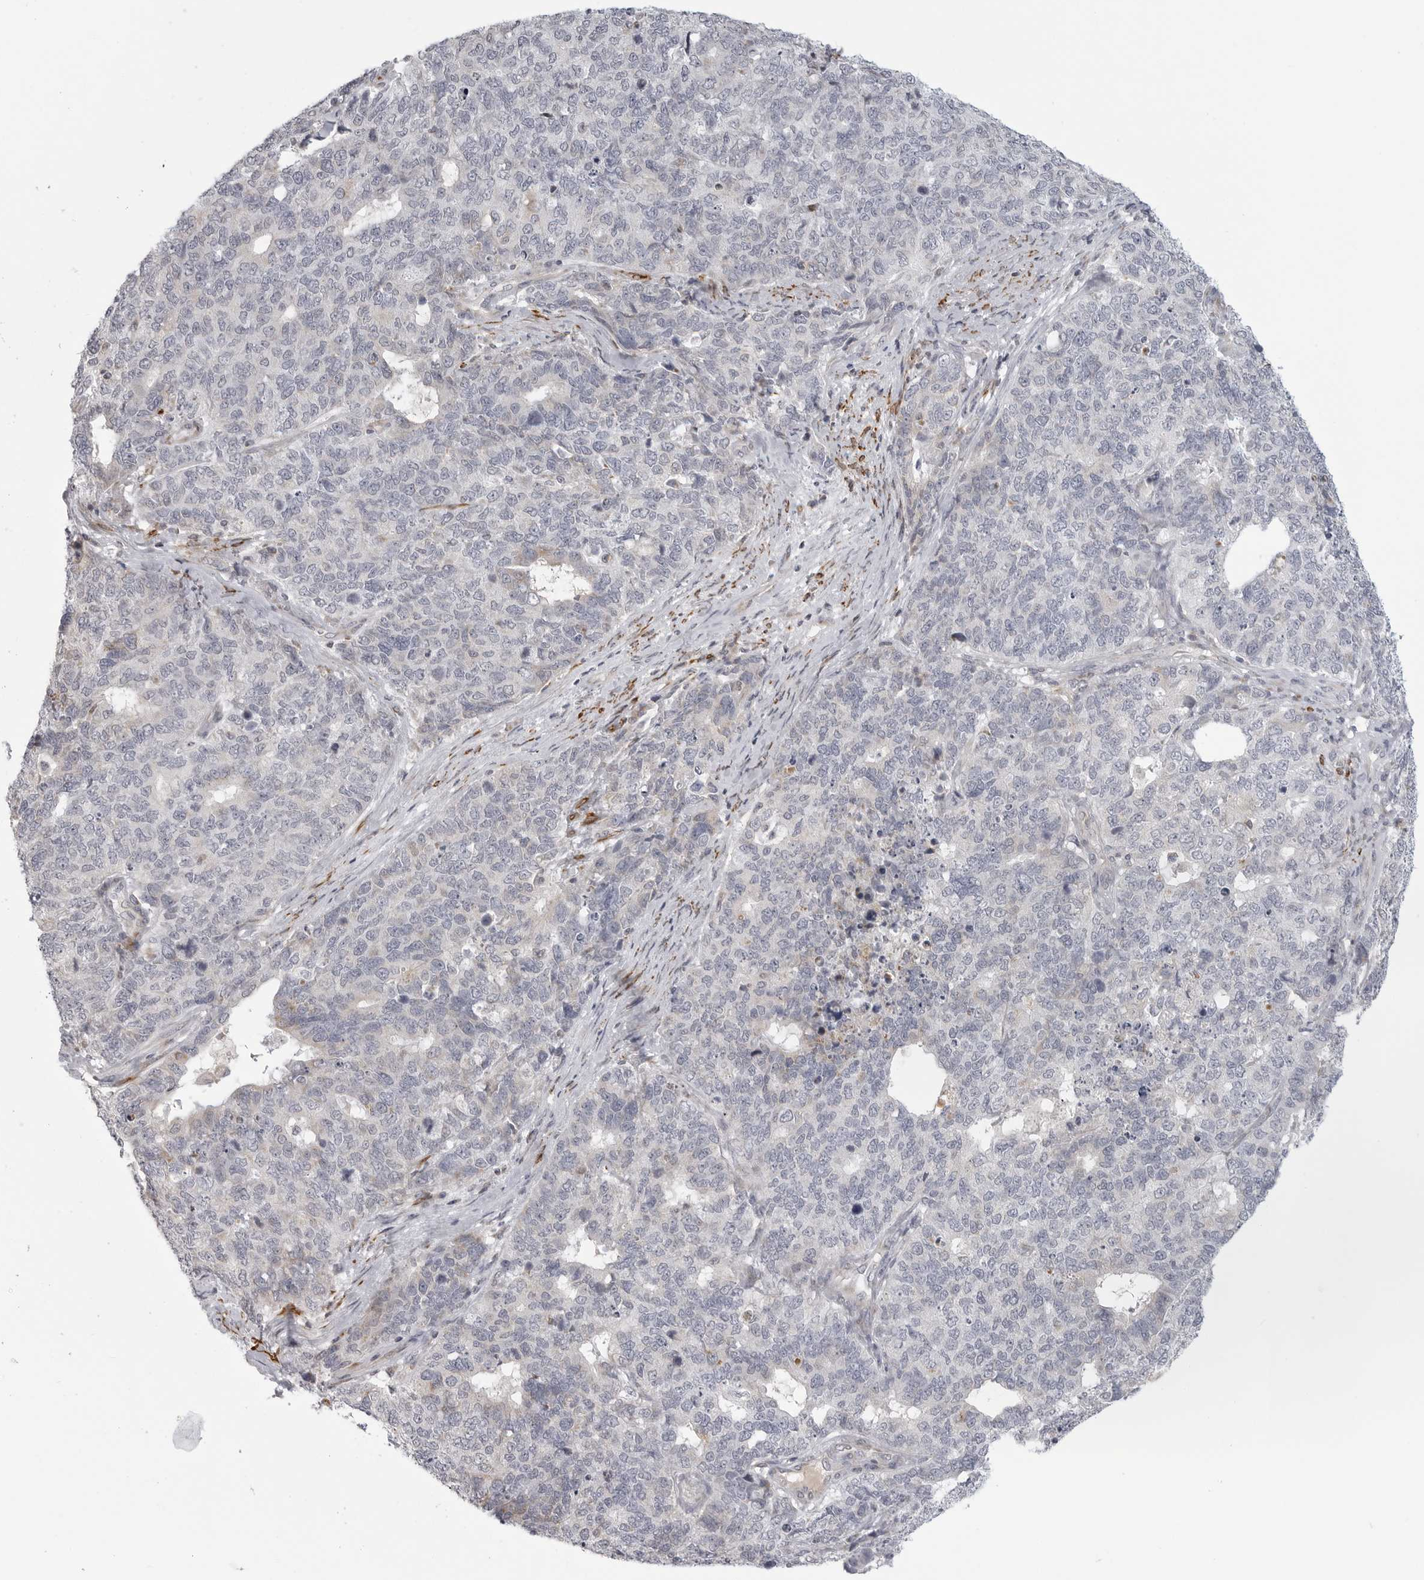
{"staining": {"intensity": "negative", "quantity": "none", "location": "none"}, "tissue": "cervical cancer", "cell_type": "Tumor cells", "image_type": "cancer", "snomed": [{"axis": "morphology", "description": "Squamous cell carcinoma, NOS"}, {"axis": "topography", "description": "Cervix"}], "caption": "Immunohistochemistry of human cervical cancer demonstrates no positivity in tumor cells.", "gene": "MAP7D1", "patient": {"sex": "female", "age": 63}}